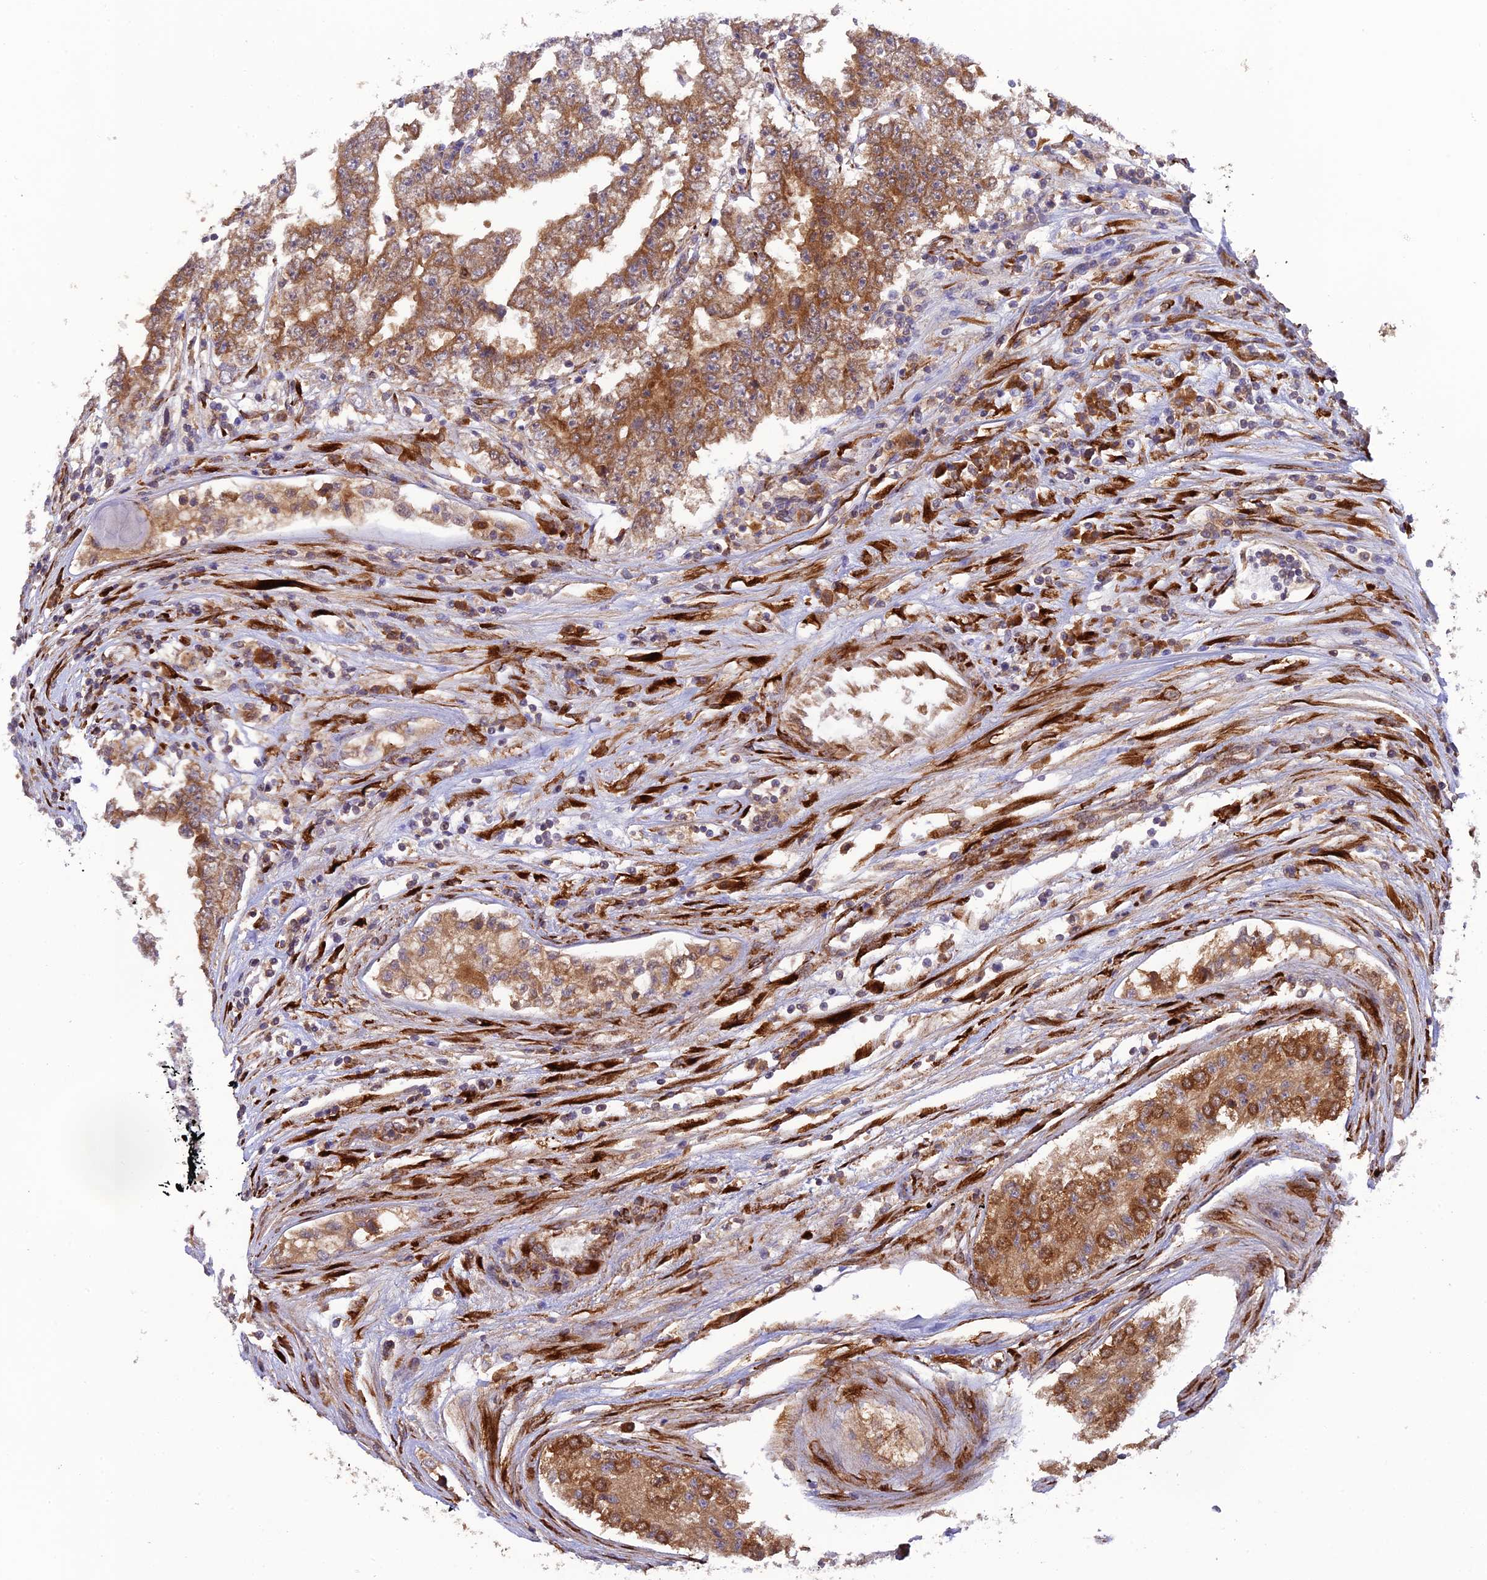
{"staining": {"intensity": "moderate", "quantity": ">75%", "location": "cytoplasmic/membranous"}, "tissue": "testis cancer", "cell_type": "Tumor cells", "image_type": "cancer", "snomed": [{"axis": "morphology", "description": "Carcinoma, Embryonal, NOS"}, {"axis": "topography", "description": "Testis"}], "caption": "Immunohistochemistry (IHC) photomicrograph of neoplastic tissue: human testis cancer (embryonal carcinoma) stained using immunohistochemistry (IHC) shows medium levels of moderate protein expression localized specifically in the cytoplasmic/membranous of tumor cells, appearing as a cytoplasmic/membranous brown color.", "gene": "P3H3", "patient": {"sex": "male", "age": 25}}